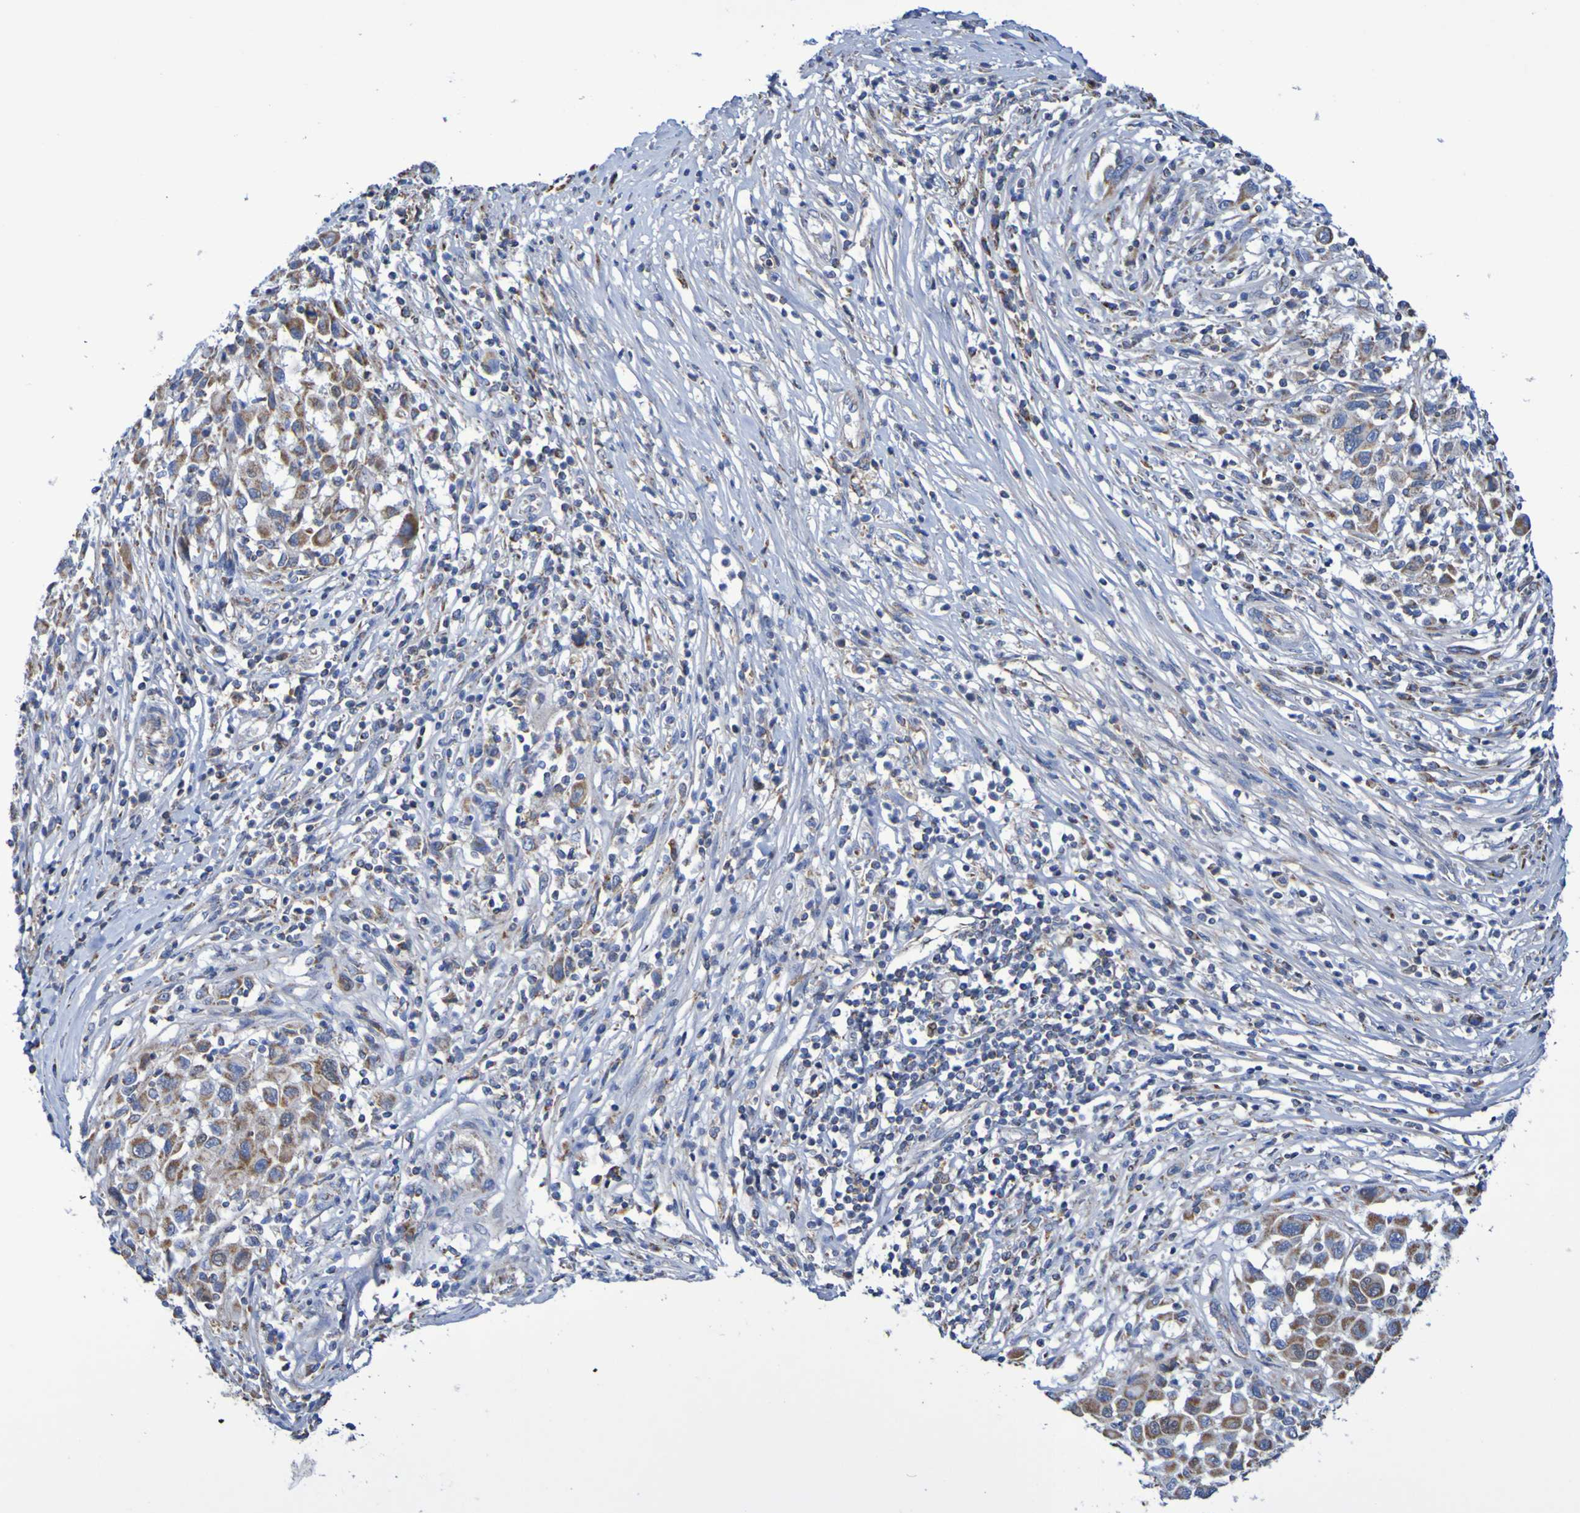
{"staining": {"intensity": "moderate", "quantity": ">75%", "location": "cytoplasmic/membranous"}, "tissue": "melanoma", "cell_type": "Tumor cells", "image_type": "cancer", "snomed": [{"axis": "morphology", "description": "Malignant melanoma, Metastatic site"}, {"axis": "topography", "description": "Lymph node"}], "caption": "Brown immunohistochemical staining in human malignant melanoma (metastatic site) reveals moderate cytoplasmic/membranous staining in approximately >75% of tumor cells.", "gene": "CNTN2", "patient": {"sex": "male", "age": 61}}